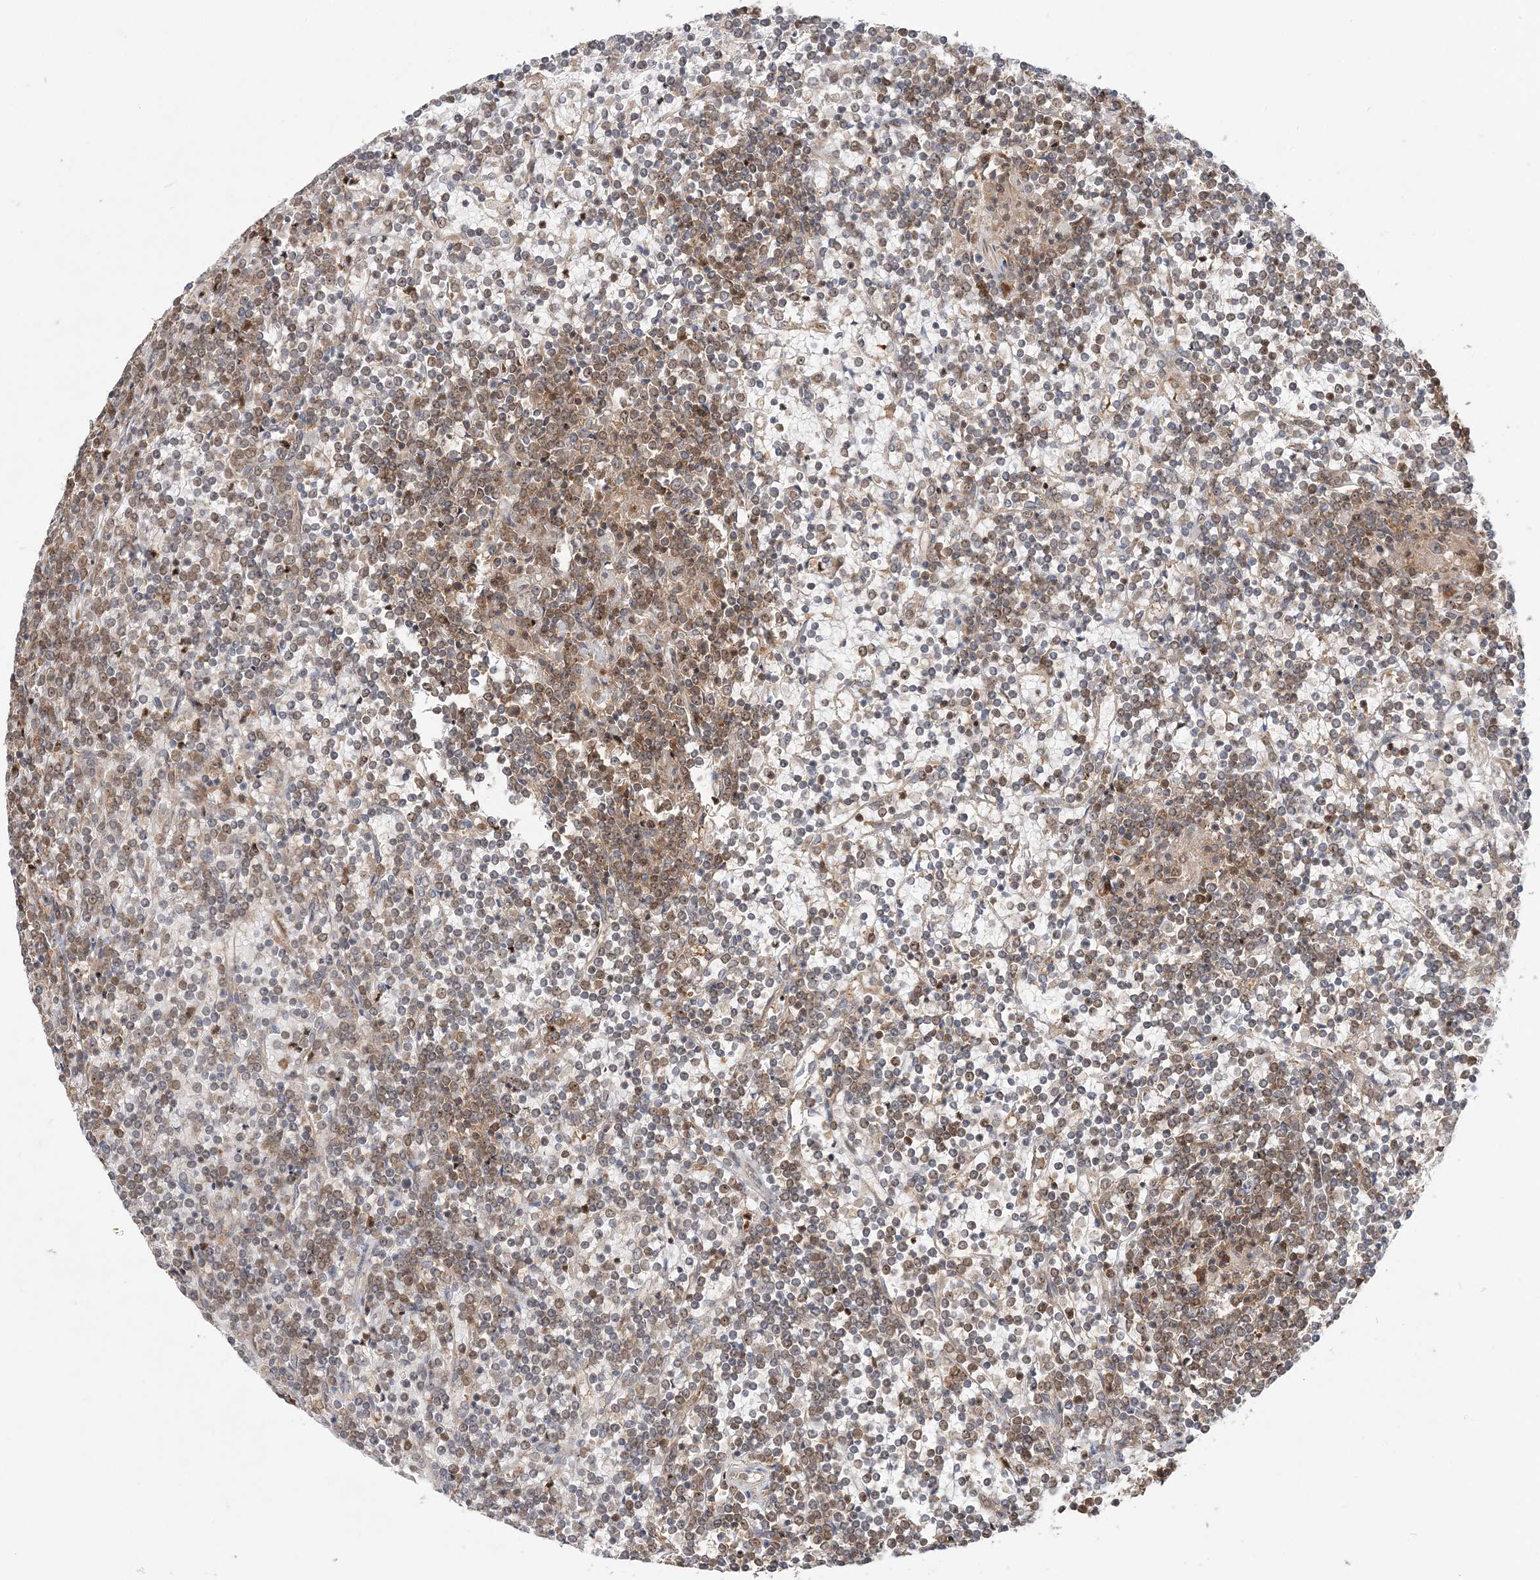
{"staining": {"intensity": "moderate", "quantity": "25%-75%", "location": "cytoplasmic/membranous,nuclear"}, "tissue": "lymphoma", "cell_type": "Tumor cells", "image_type": "cancer", "snomed": [{"axis": "morphology", "description": "Malignant lymphoma, non-Hodgkin's type, Low grade"}, {"axis": "topography", "description": "Spleen"}], "caption": "This is a micrograph of immunohistochemistry staining of malignant lymphoma, non-Hodgkin's type (low-grade), which shows moderate expression in the cytoplasmic/membranous and nuclear of tumor cells.", "gene": "CAB39", "patient": {"sex": "female", "age": 19}}